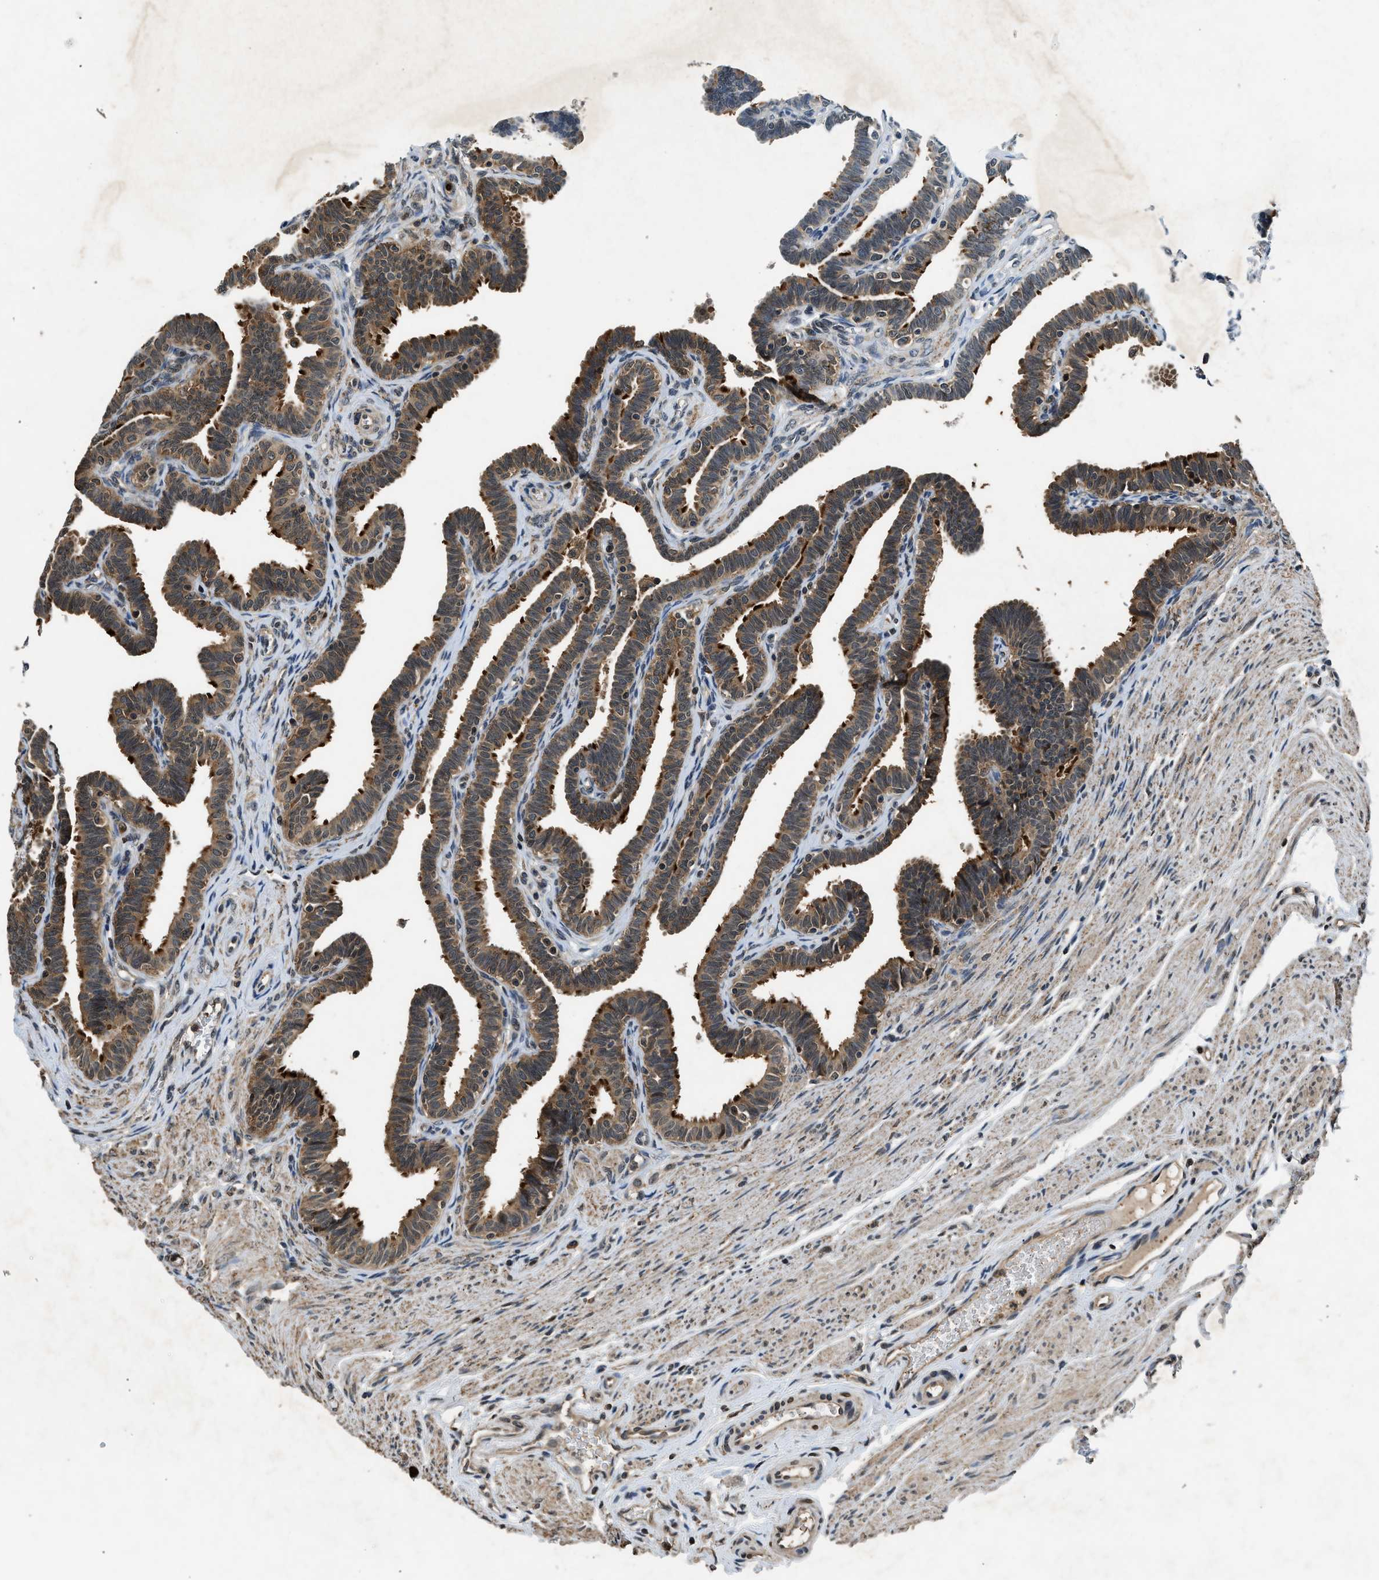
{"staining": {"intensity": "moderate", "quantity": ">75%", "location": "cytoplasmic/membranous"}, "tissue": "fallopian tube", "cell_type": "Glandular cells", "image_type": "normal", "snomed": [{"axis": "morphology", "description": "Normal tissue, NOS"}, {"axis": "topography", "description": "Fallopian tube"}, {"axis": "topography", "description": "Ovary"}], "caption": "Protein positivity by immunohistochemistry (IHC) displays moderate cytoplasmic/membranous staining in about >75% of glandular cells in unremarkable fallopian tube. (DAB (3,3'-diaminobenzidine) = brown stain, brightfield microscopy at high magnification).", "gene": "RPS6KB1", "patient": {"sex": "female", "age": 23}}